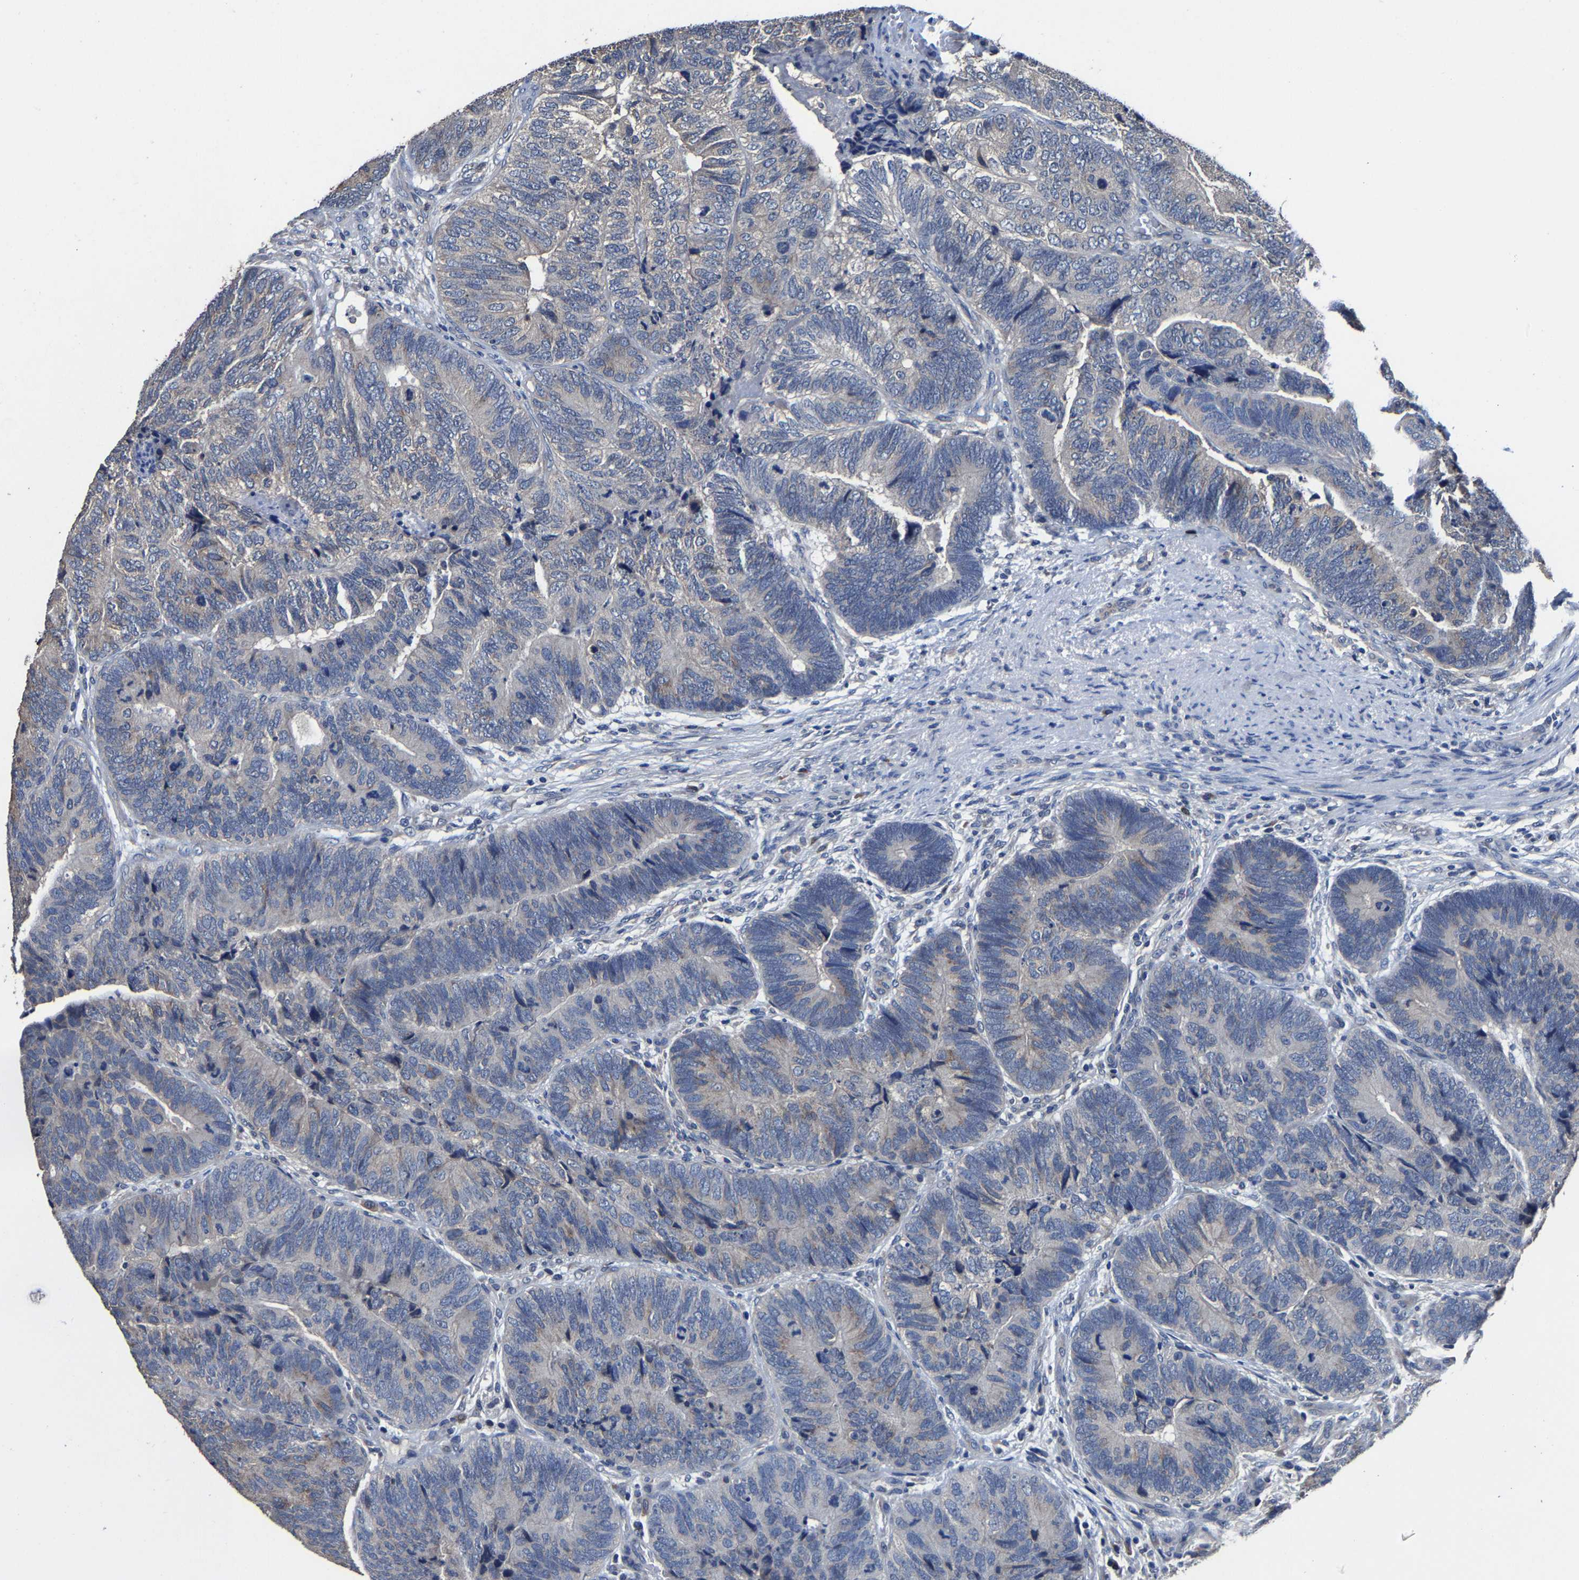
{"staining": {"intensity": "negative", "quantity": "none", "location": "none"}, "tissue": "colorectal cancer", "cell_type": "Tumor cells", "image_type": "cancer", "snomed": [{"axis": "morphology", "description": "Adenocarcinoma, NOS"}, {"axis": "topography", "description": "Colon"}], "caption": "Tumor cells show no significant positivity in colorectal cancer (adenocarcinoma).", "gene": "EBAG9", "patient": {"sex": "female", "age": 67}}